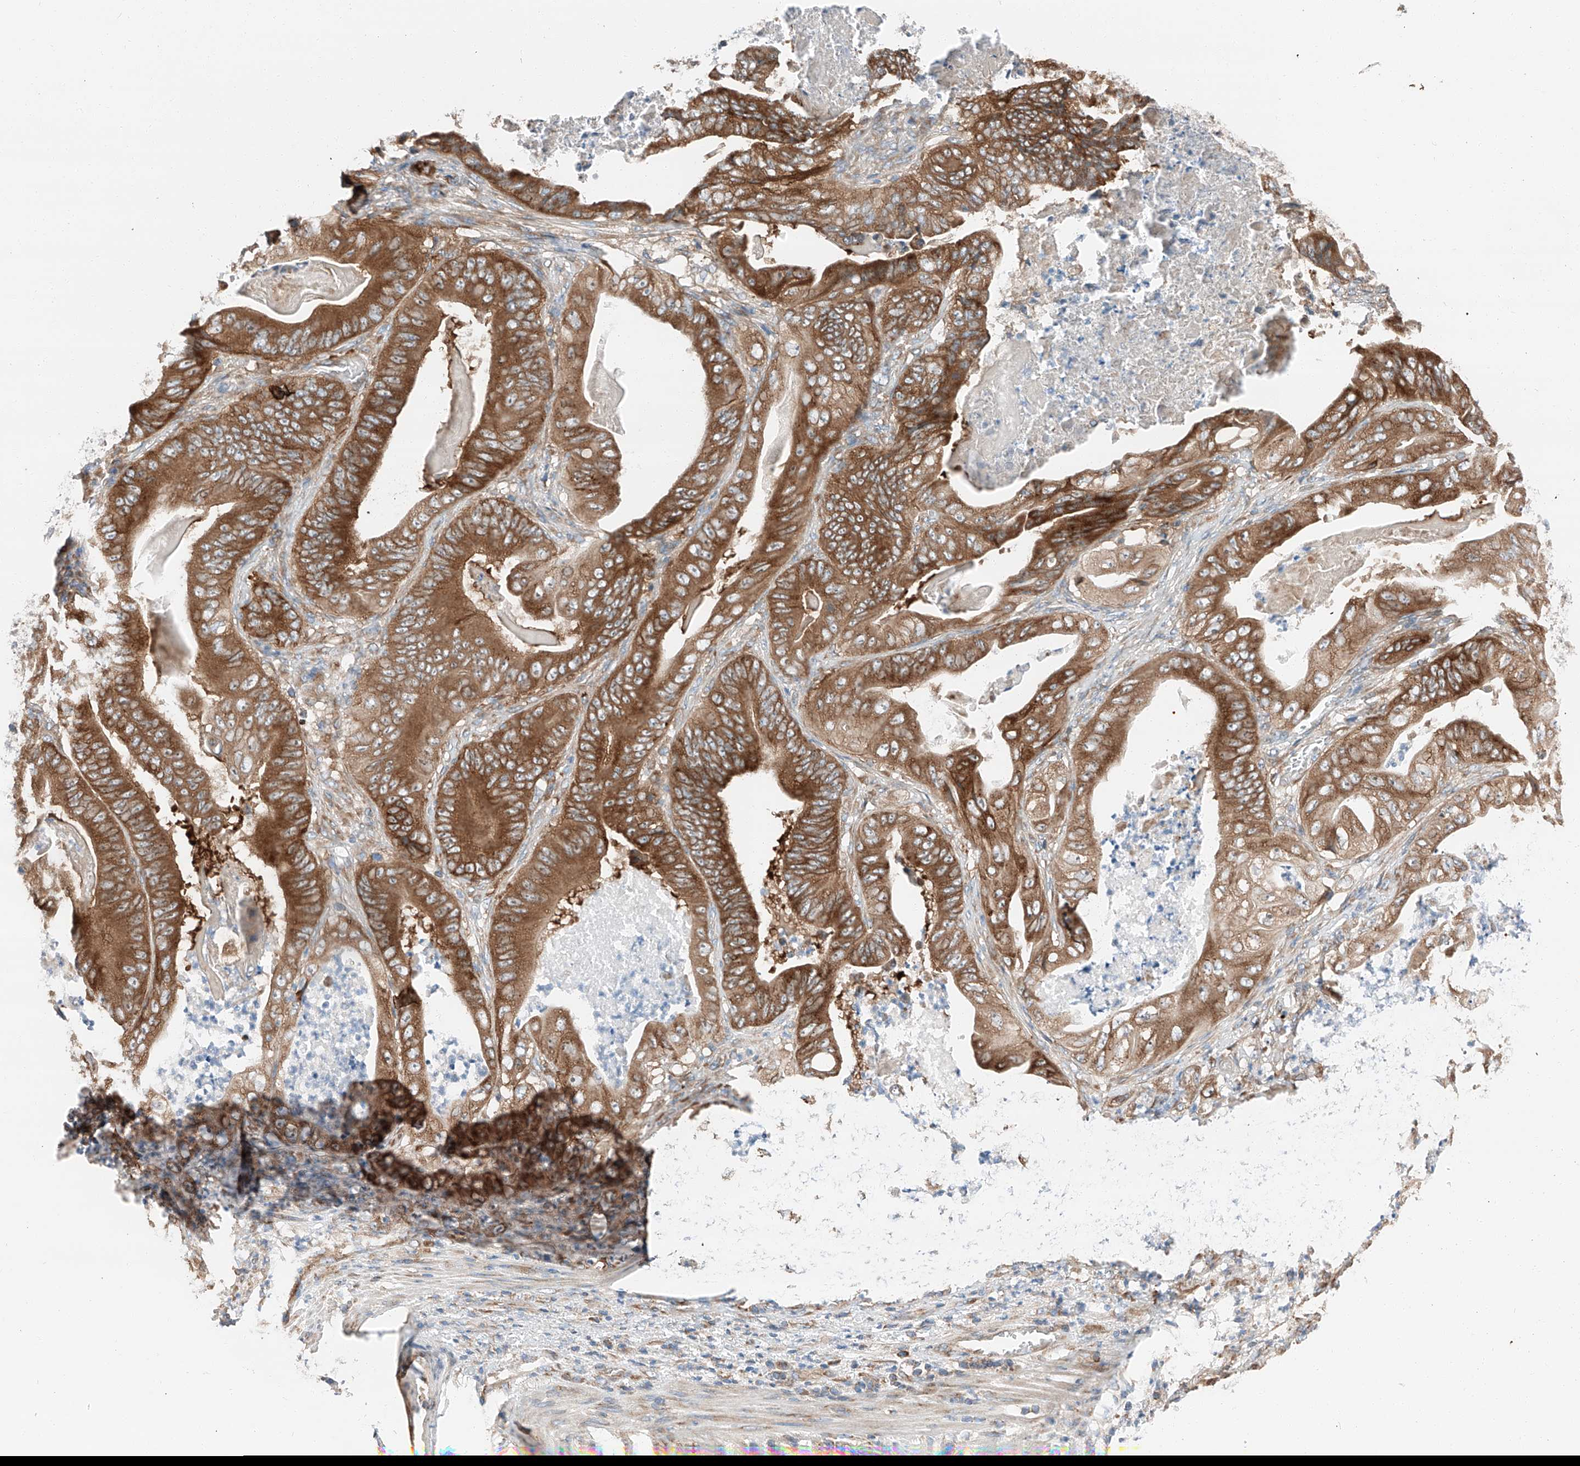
{"staining": {"intensity": "strong", "quantity": ">75%", "location": "cytoplasmic/membranous"}, "tissue": "stomach cancer", "cell_type": "Tumor cells", "image_type": "cancer", "snomed": [{"axis": "morphology", "description": "Adenocarcinoma, NOS"}, {"axis": "topography", "description": "Stomach"}], "caption": "The photomicrograph reveals staining of stomach adenocarcinoma, revealing strong cytoplasmic/membranous protein staining (brown color) within tumor cells.", "gene": "ZC3H15", "patient": {"sex": "female", "age": 73}}